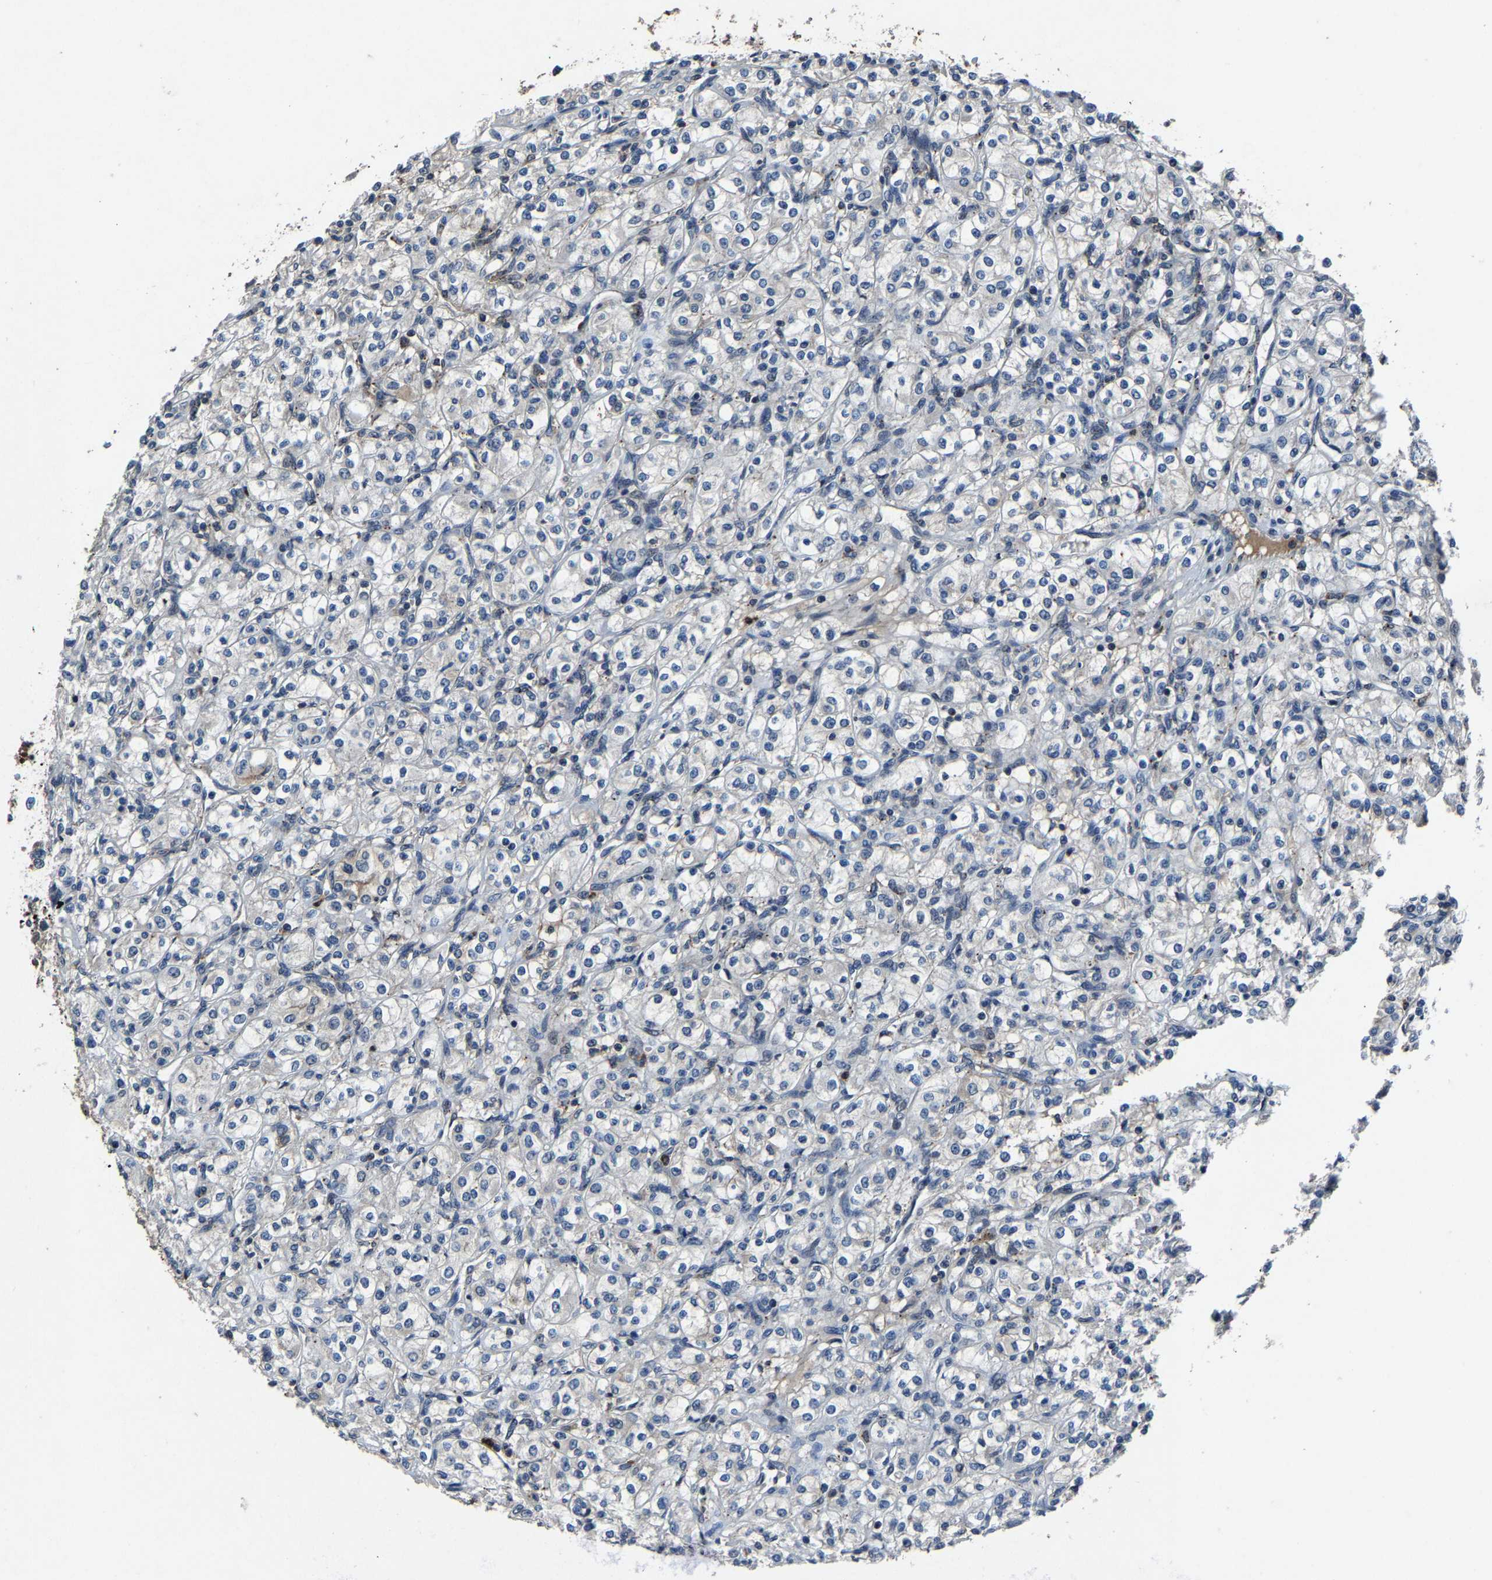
{"staining": {"intensity": "negative", "quantity": "none", "location": "none"}, "tissue": "renal cancer", "cell_type": "Tumor cells", "image_type": "cancer", "snomed": [{"axis": "morphology", "description": "Adenocarcinoma, NOS"}, {"axis": "topography", "description": "Kidney"}], "caption": "The photomicrograph reveals no significant positivity in tumor cells of renal adenocarcinoma.", "gene": "PCNX2", "patient": {"sex": "male", "age": 77}}